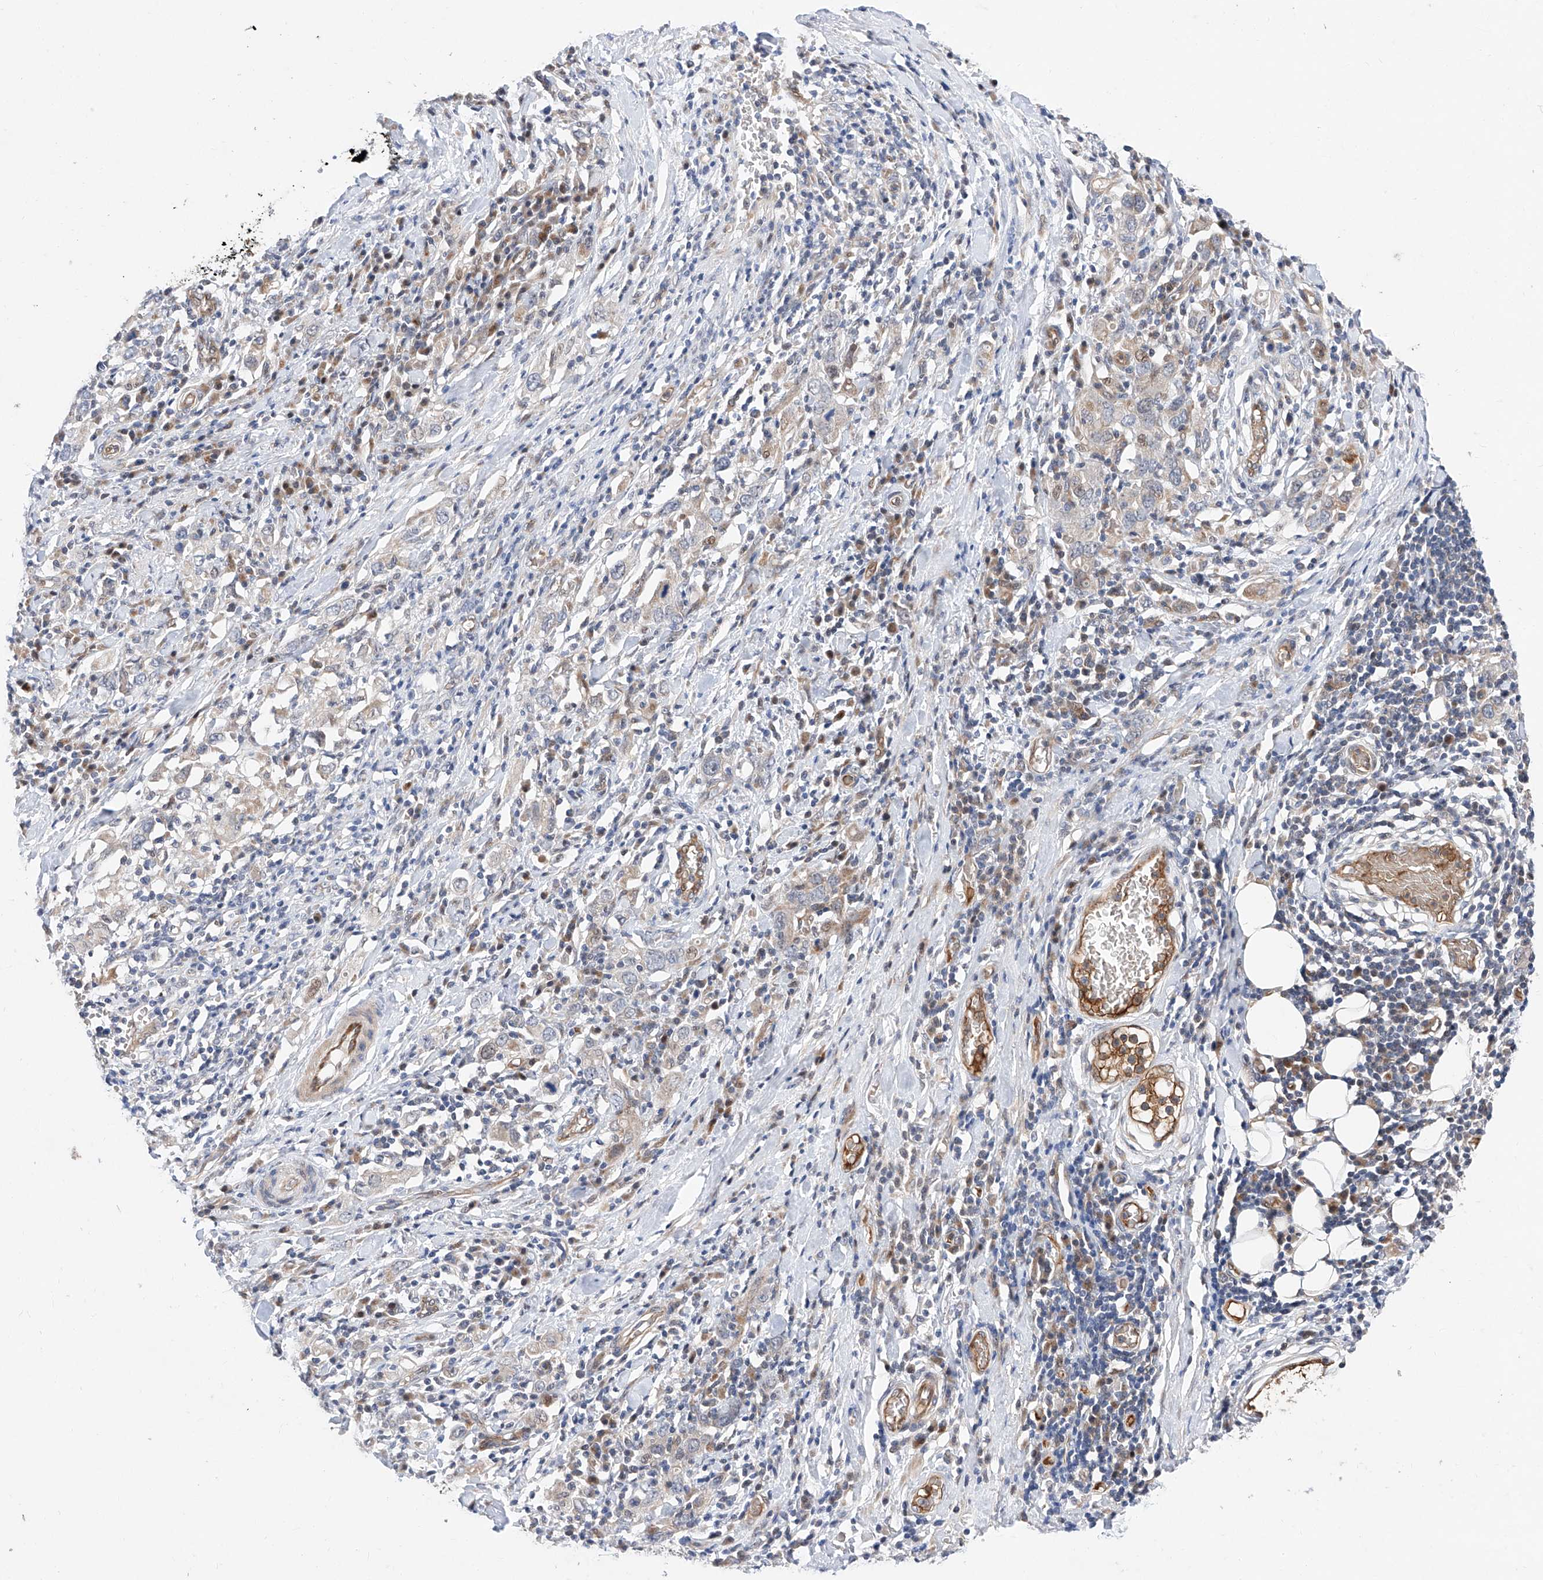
{"staining": {"intensity": "negative", "quantity": "none", "location": "none"}, "tissue": "stomach cancer", "cell_type": "Tumor cells", "image_type": "cancer", "snomed": [{"axis": "morphology", "description": "Adenocarcinoma, NOS"}, {"axis": "topography", "description": "Stomach, upper"}], "caption": "Stomach adenocarcinoma was stained to show a protein in brown. There is no significant expression in tumor cells. (IHC, brightfield microscopy, high magnification).", "gene": "FUCA2", "patient": {"sex": "male", "age": 62}}